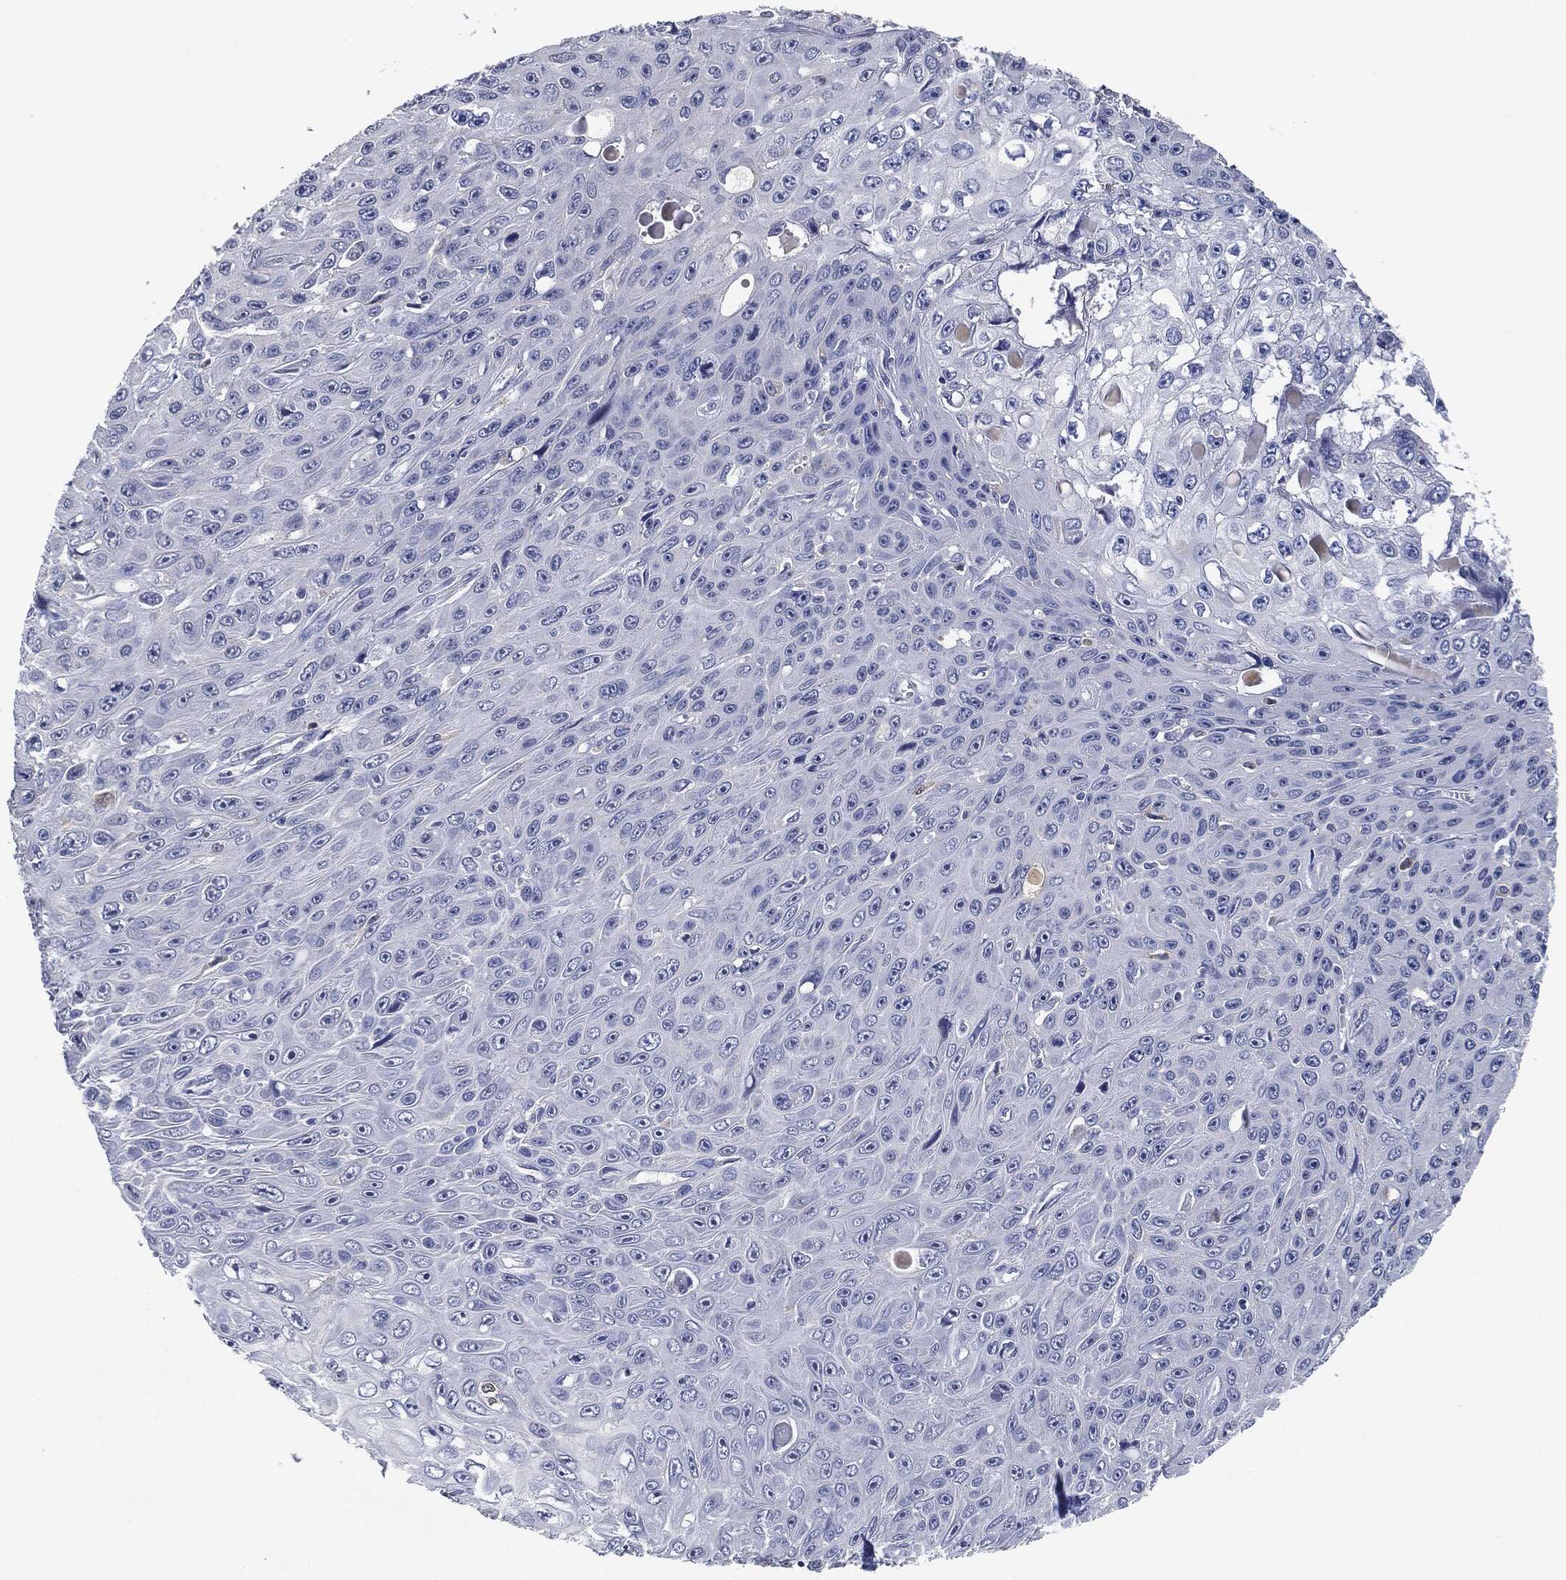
{"staining": {"intensity": "negative", "quantity": "none", "location": "none"}, "tissue": "skin cancer", "cell_type": "Tumor cells", "image_type": "cancer", "snomed": [{"axis": "morphology", "description": "Squamous cell carcinoma, NOS"}, {"axis": "topography", "description": "Skin"}], "caption": "This is a micrograph of immunohistochemistry (IHC) staining of skin cancer, which shows no positivity in tumor cells.", "gene": "NTRK1", "patient": {"sex": "male", "age": 82}}